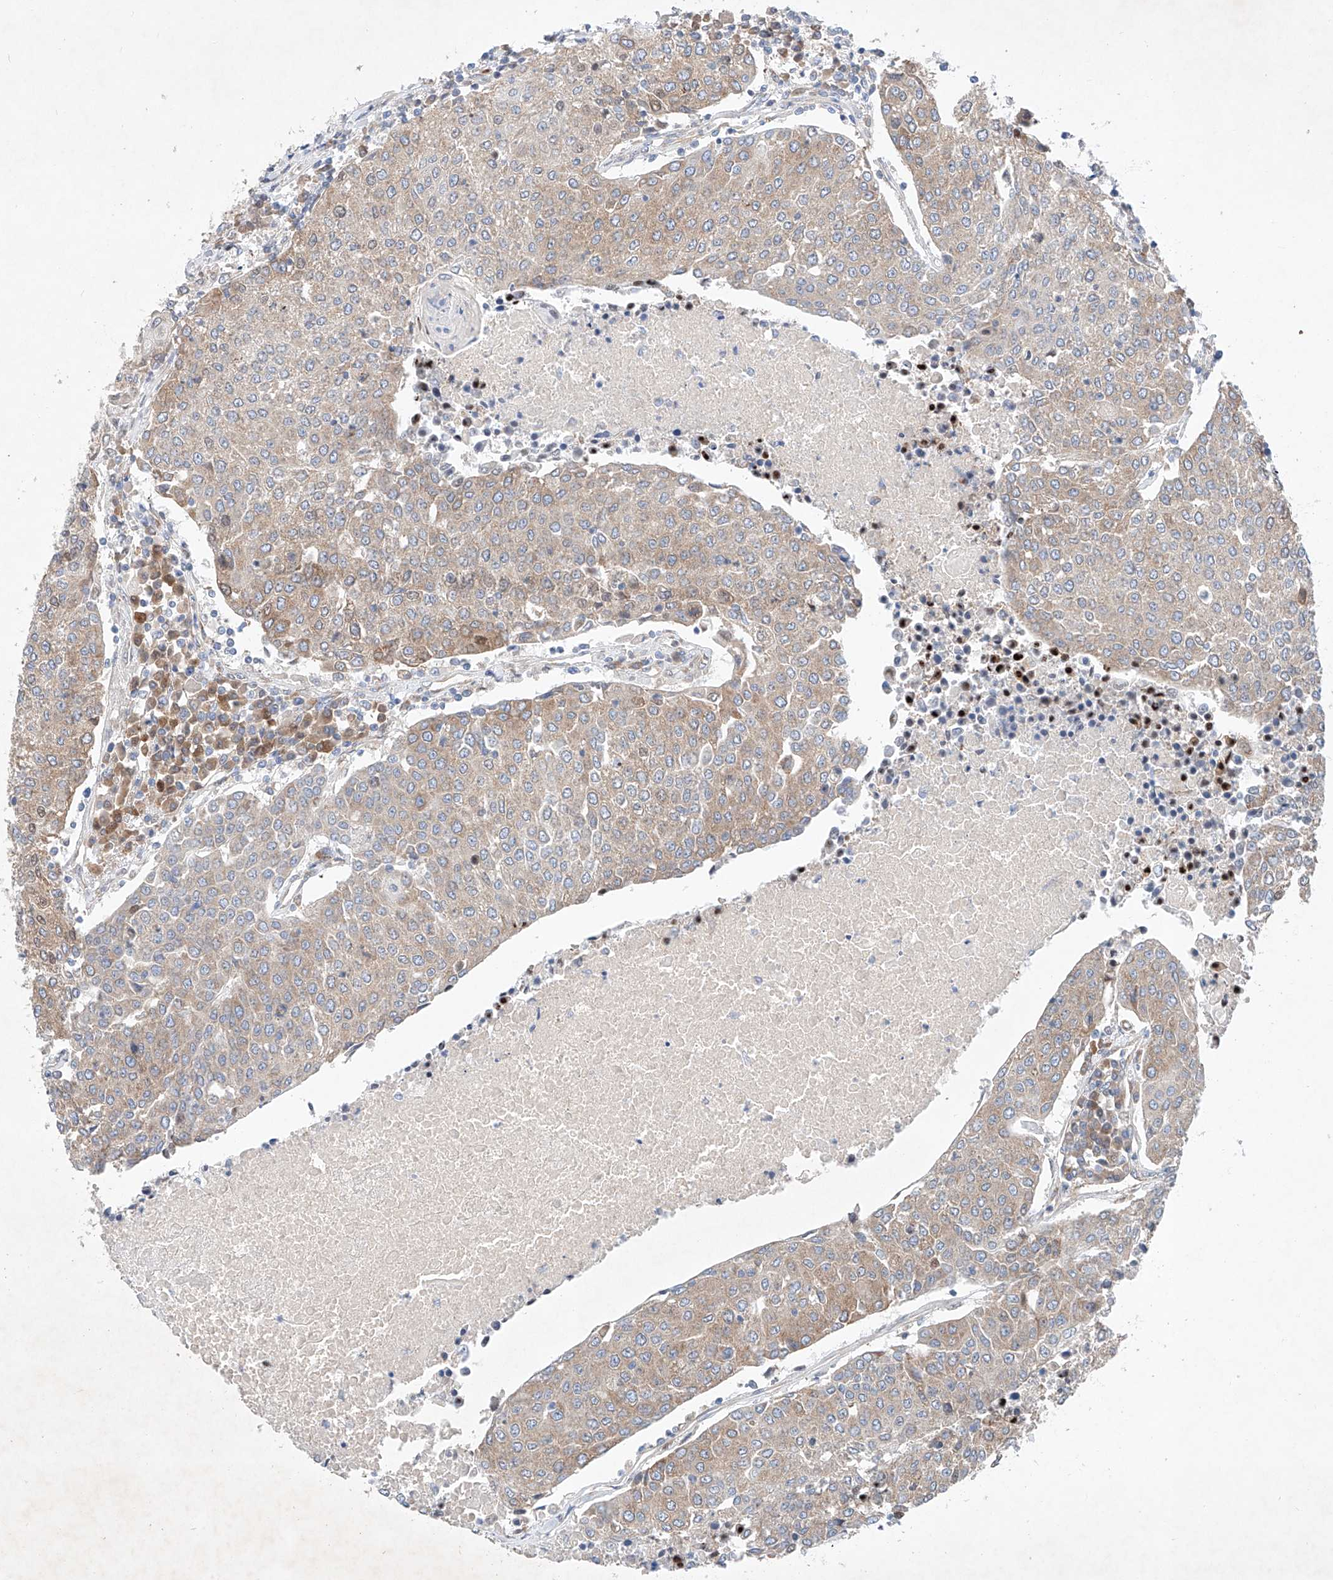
{"staining": {"intensity": "weak", "quantity": "25%-75%", "location": "cytoplasmic/membranous"}, "tissue": "urothelial cancer", "cell_type": "Tumor cells", "image_type": "cancer", "snomed": [{"axis": "morphology", "description": "Urothelial carcinoma, High grade"}, {"axis": "topography", "description": "Urinary bladder"}], "caption": "This image shows immunohistochemistry staining of urothelial cancer, with low weak cytoplasmic/membranous staining in approximately 25%-75% of tumor cells.", "gene": "FASTK", "patient": {"sex": "female", "age": 85}}